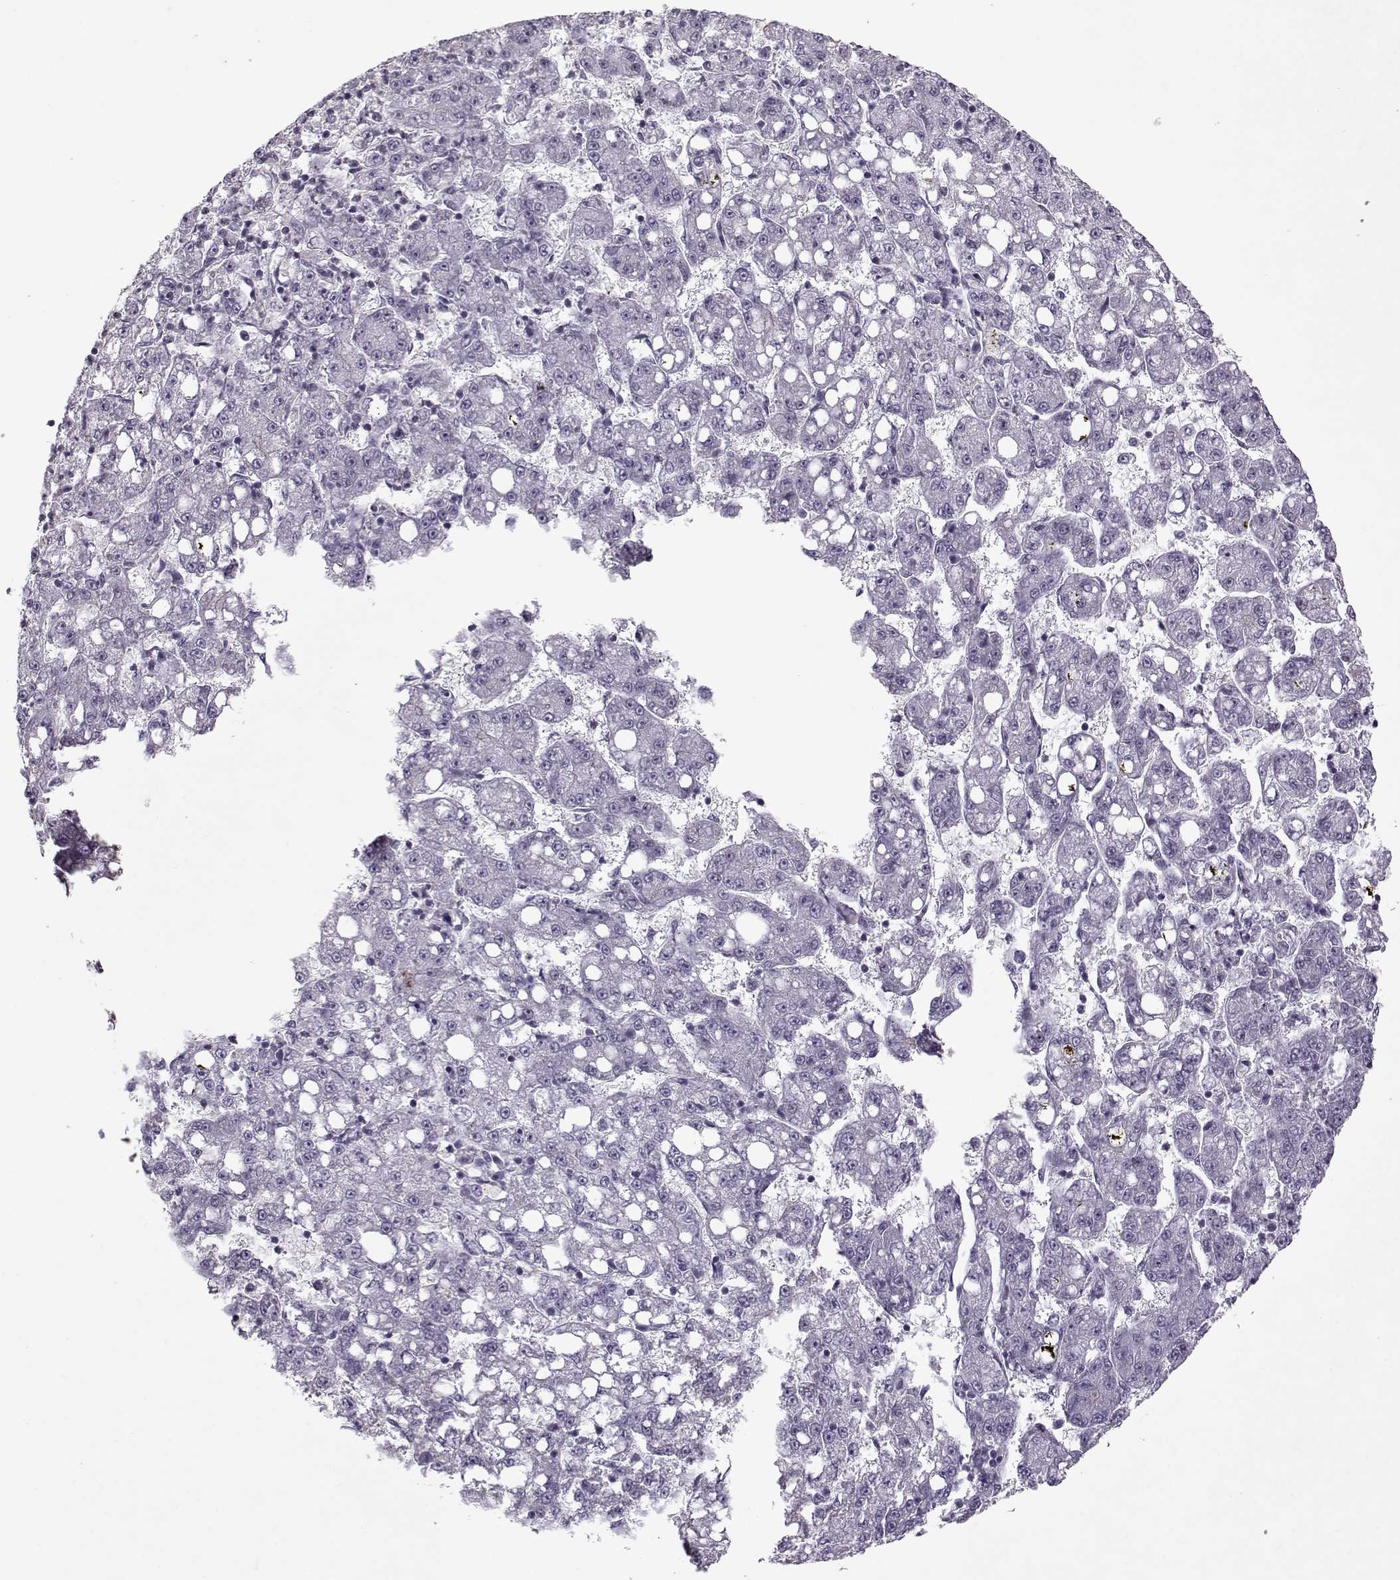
{"staining": {"intensity": "negative", "quantity": "none", "location": "none"}, "tissue": "liver cancer", "cell_type": "Tumor cells", "image_type": "cancer", "snomed": [{"axis": "morphology", "description": "Carcinoma, Hepatocellular, NOS"}, {"axis": "topography", "description": "Liver"}], "caption": "DAB immunohistochemical staining of human liver cancer (hepatocellular carcinoma) shows no significant staining in tumor cells.", "gene": "KRT9", "patient": {"sex": "female", "age": 65}}